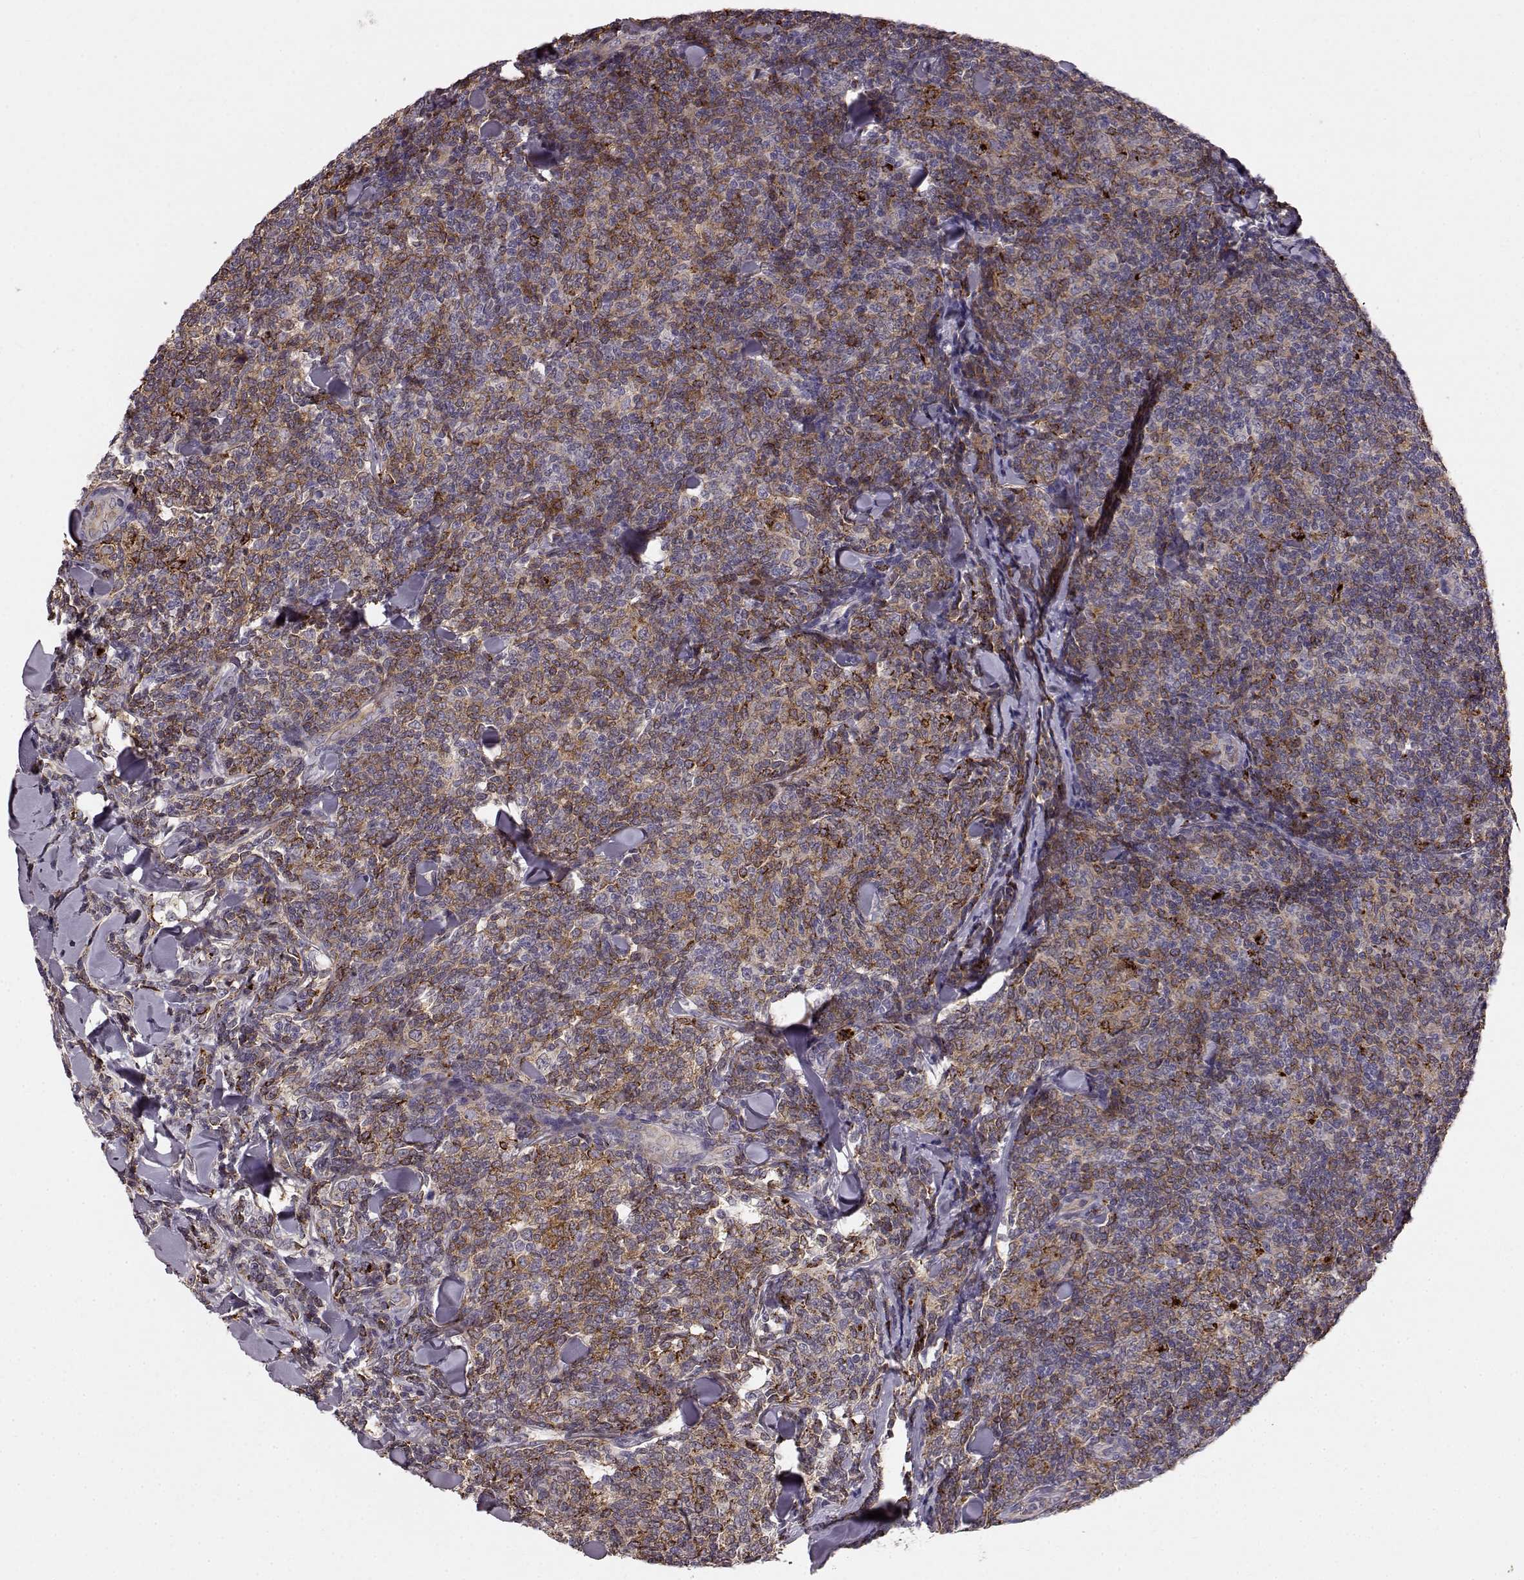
{"staining": {"intensity": "moderate", "quantity": "<25%", "location": "cytoplasmic/membranous"}, "tissue": "lymphoma", "cell_type": "Tumor cells", "image_type": "cancer", "snomed": [{"axis": "morphology", "description": "Malignant lymphoma, non-Hodgkin's type, Low grade"}, {"axis": "topography", "description": "Lymph node"}], "caption": "The histopathology image demonstrates immunohistochemical staining of lymphoma. There is moderate cytoplasmic/membranous staining is identified in about <25% of tumor cells. Immunohistochemistry stains the protein of interest in brown and the nuclei are stained blue.", "gene": "CCNF", "patient": {"sex": "female", "age": 56}}